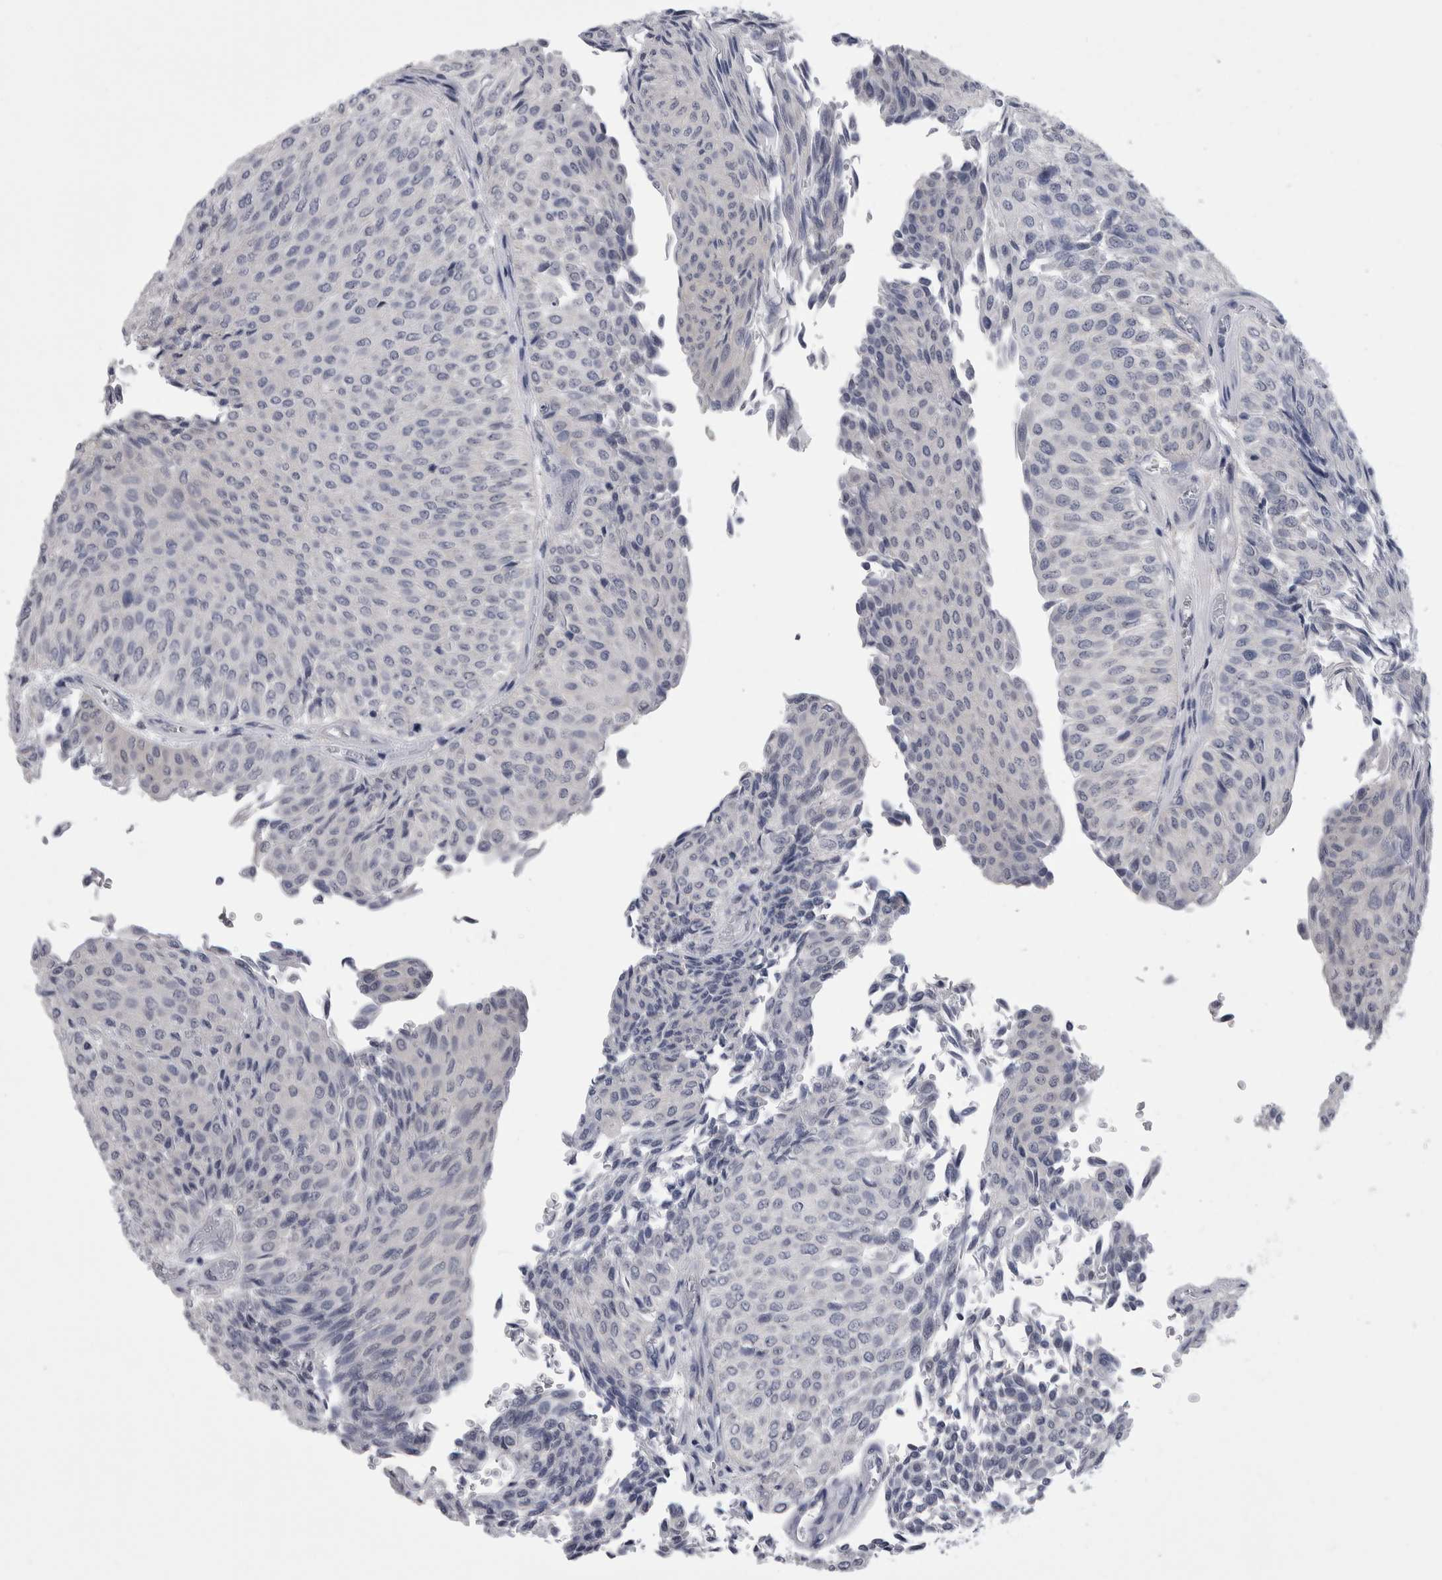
{"staining": {"intensity": "negative", "quantity": "none", "location": "none"}, "tissue": "urothelial cancer", "cell_type": "Tumor cells", "image_type": "cancer", "snomed": [{"axis": "morphology", "description": "Urothelial carcinoma, Low grade"}, {"axis": "topography", "description": "Urinary bladder"}], "caption": "The histopathology image displays no significant positivity in tumor cells of low-grade urothelial carcinoma. Nuclei are stained in blue.", "gene": "AFMID", "patient": {"sex": "male", "age": 78}}